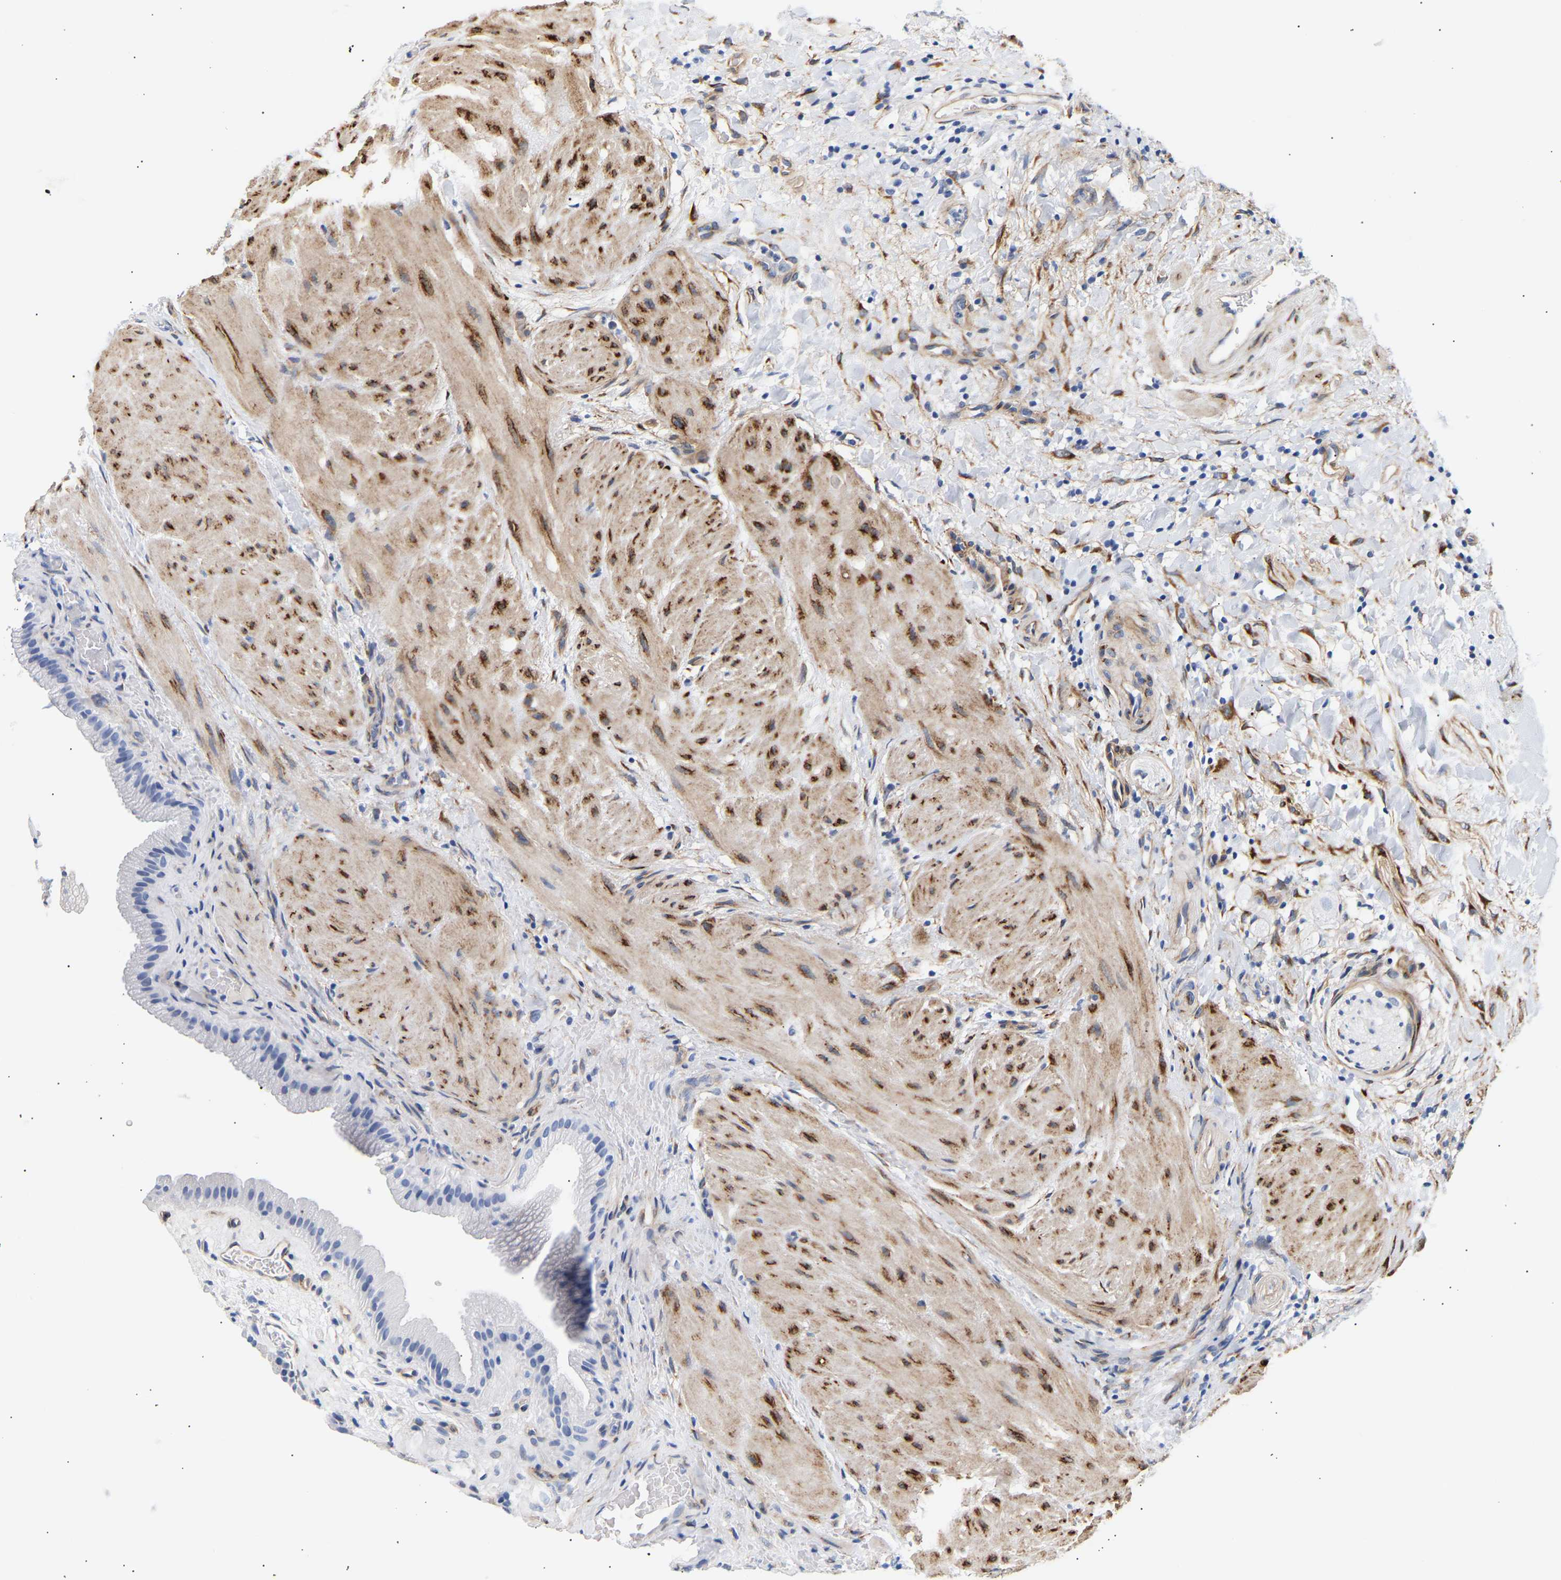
{"staining": {"intensity": "negative", "quantity": "none", "location": "none"}, "tissue": "gallbladder", "cell_type": "Glandular cells", "image_type": "normal", "snomed": [{"axis": "morphology", "description": "Normal tissue, NOS"}, {"axis": "topography", "description": "Gallbladder"}], "caption": "There is no significant expression in glandular cells of gallbladder. The staining was performed using DAB (3,3'-diaminobenzidine) to visualize the protein expression in brown, while the nuclei were stained in blue with hematoxylin (Magnification: 20x).", "gene": "IGFBP7", "patient": {"sex": "male", "age": 49}}